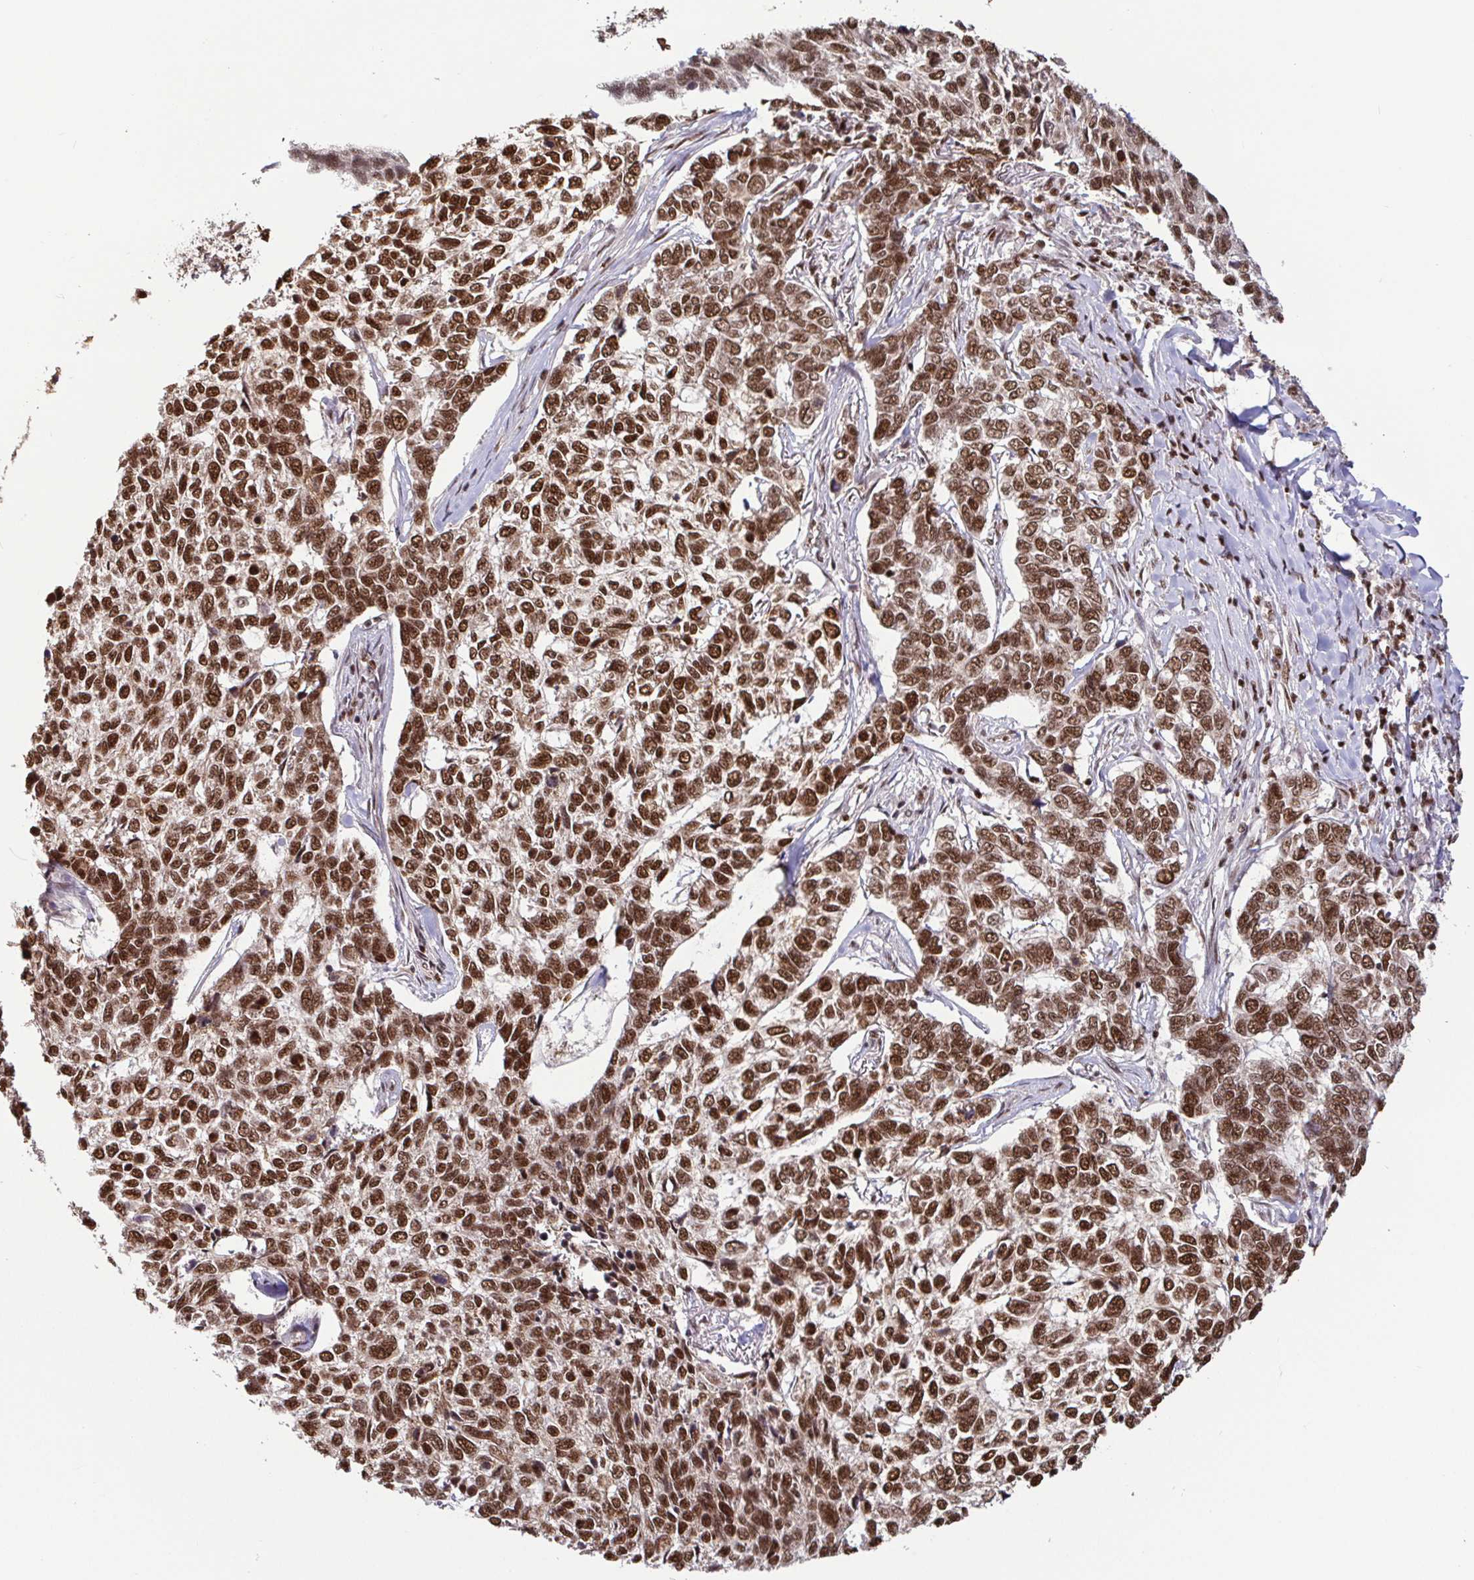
{"staining": {"intensity": "strong", "quantity": ">75%", "location": "nuclear"}, "tissue": "skin cancer", "cell_type": "Tumor cells", "image_type": "cancer", "snomed": [{"axis": "morphology", "description": "Basal cell carcinoma"}, {"axis": "topography", "description": "Skin"}], "caption": "Human skin cancer (basal cell carcinoma) stained for a protein (brown) reveals strong nuclear positive expression in about >75% of tumor cells.", "gene": "SP3", "patient": {"sex": "female", "age": 65}}